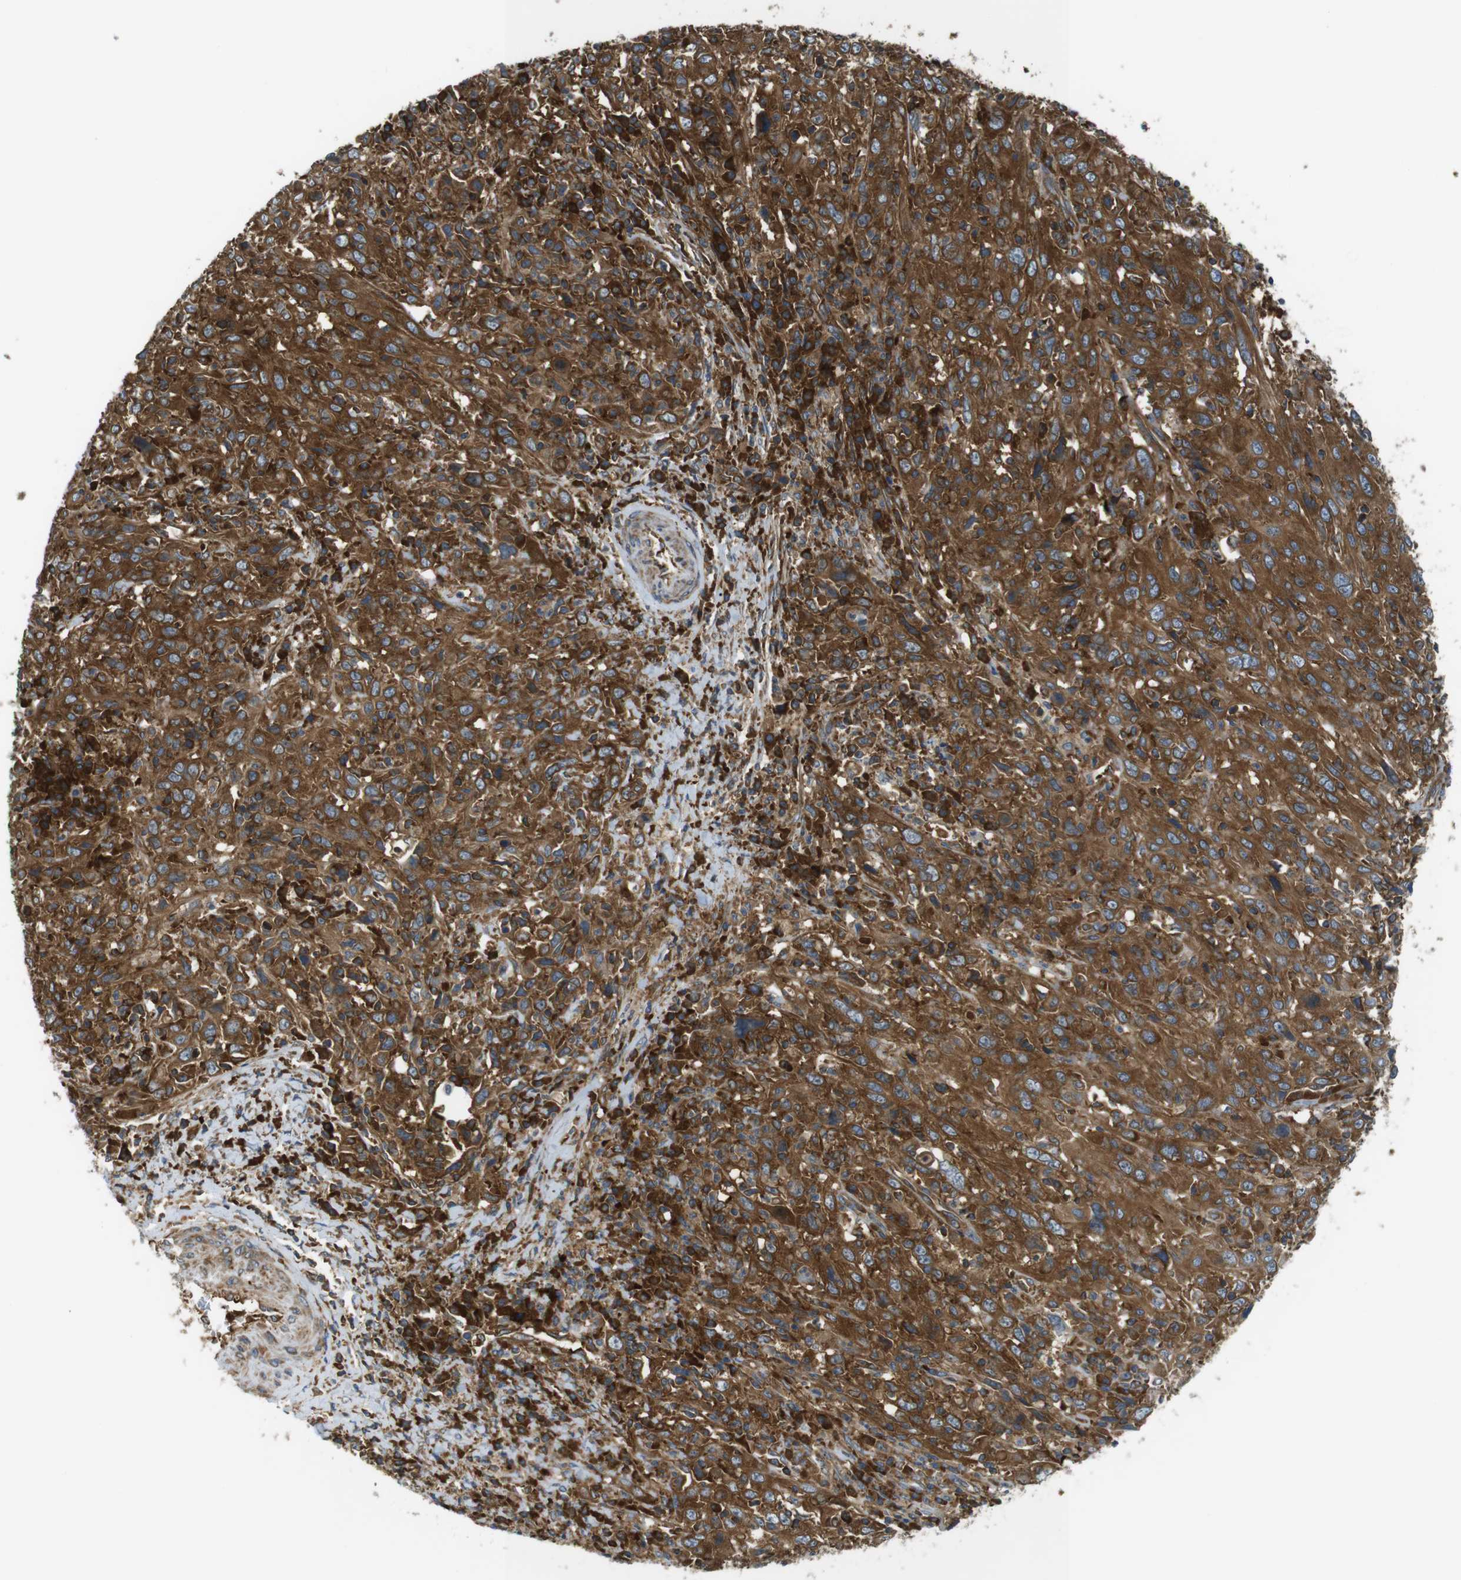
{"staining": {"intensity": "strong", "quantity": ">75%", "location": "cytoplasmic/membranous"}, "tissue": "cervical cancer", "cell_type": "Tumor cells", "image_type": "cancer", "snomed": [{"axis": "morphology", "description": "Squamous cell carcinoma, NOS"}, {"axis": "topography", "description": "Cervix"}], "caption": "This image reveals immunohistochemistry (IHC) staining of cervical squamous cell carcinoma, with high strong cytoplasmic/membranous staining in about >75% of tumor cells.", "gene": "TSC1", "patient": {"sex": "female", "age": 46}}